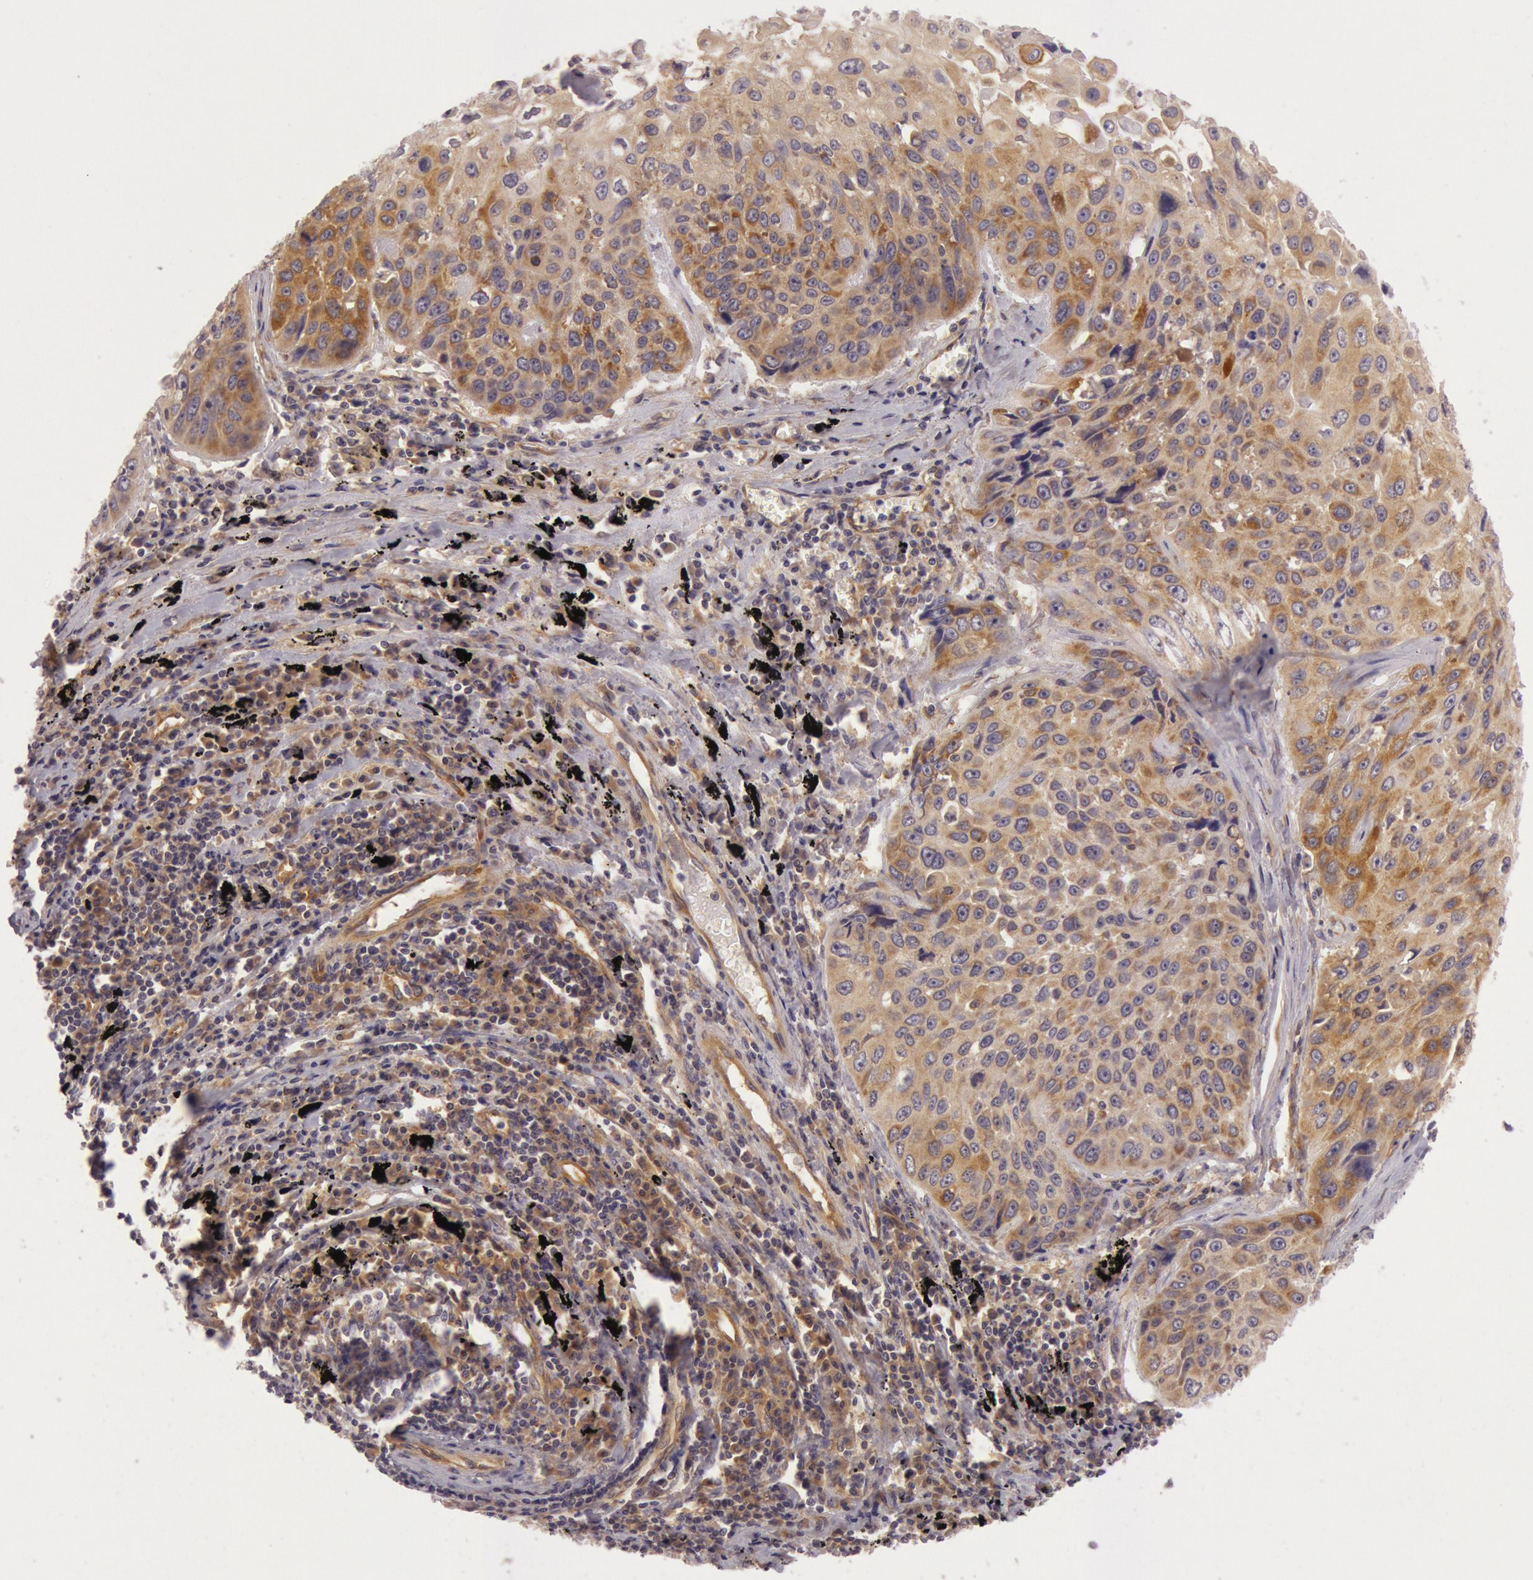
{"staining": {"intensity": "moderate", "quantity": "25%-75%", "location": "cytoplasmic/membranous"}, "tissue": "lung cancer", "cell_type": "Tumor cells", "image_type": "cancer", "snomed": [{"axis": "morphology", "description": "Adenocarcinoma, NOS"}, {"axis": "topography", "description": "Lung"}], "caption": "Immunohistochemistry (IHC) micrograph of neoplastic tissue: human adenocarcinoma (lung) stained using IHC demonstrates medium levels of moderate protein expression localized specifically in the cytoplasmic/membranous of tumor cells, appearing as a cytoplasmic/membranous brown color.", "gene": "CHUK", "patient": {"sex": "male", "age": 60}}